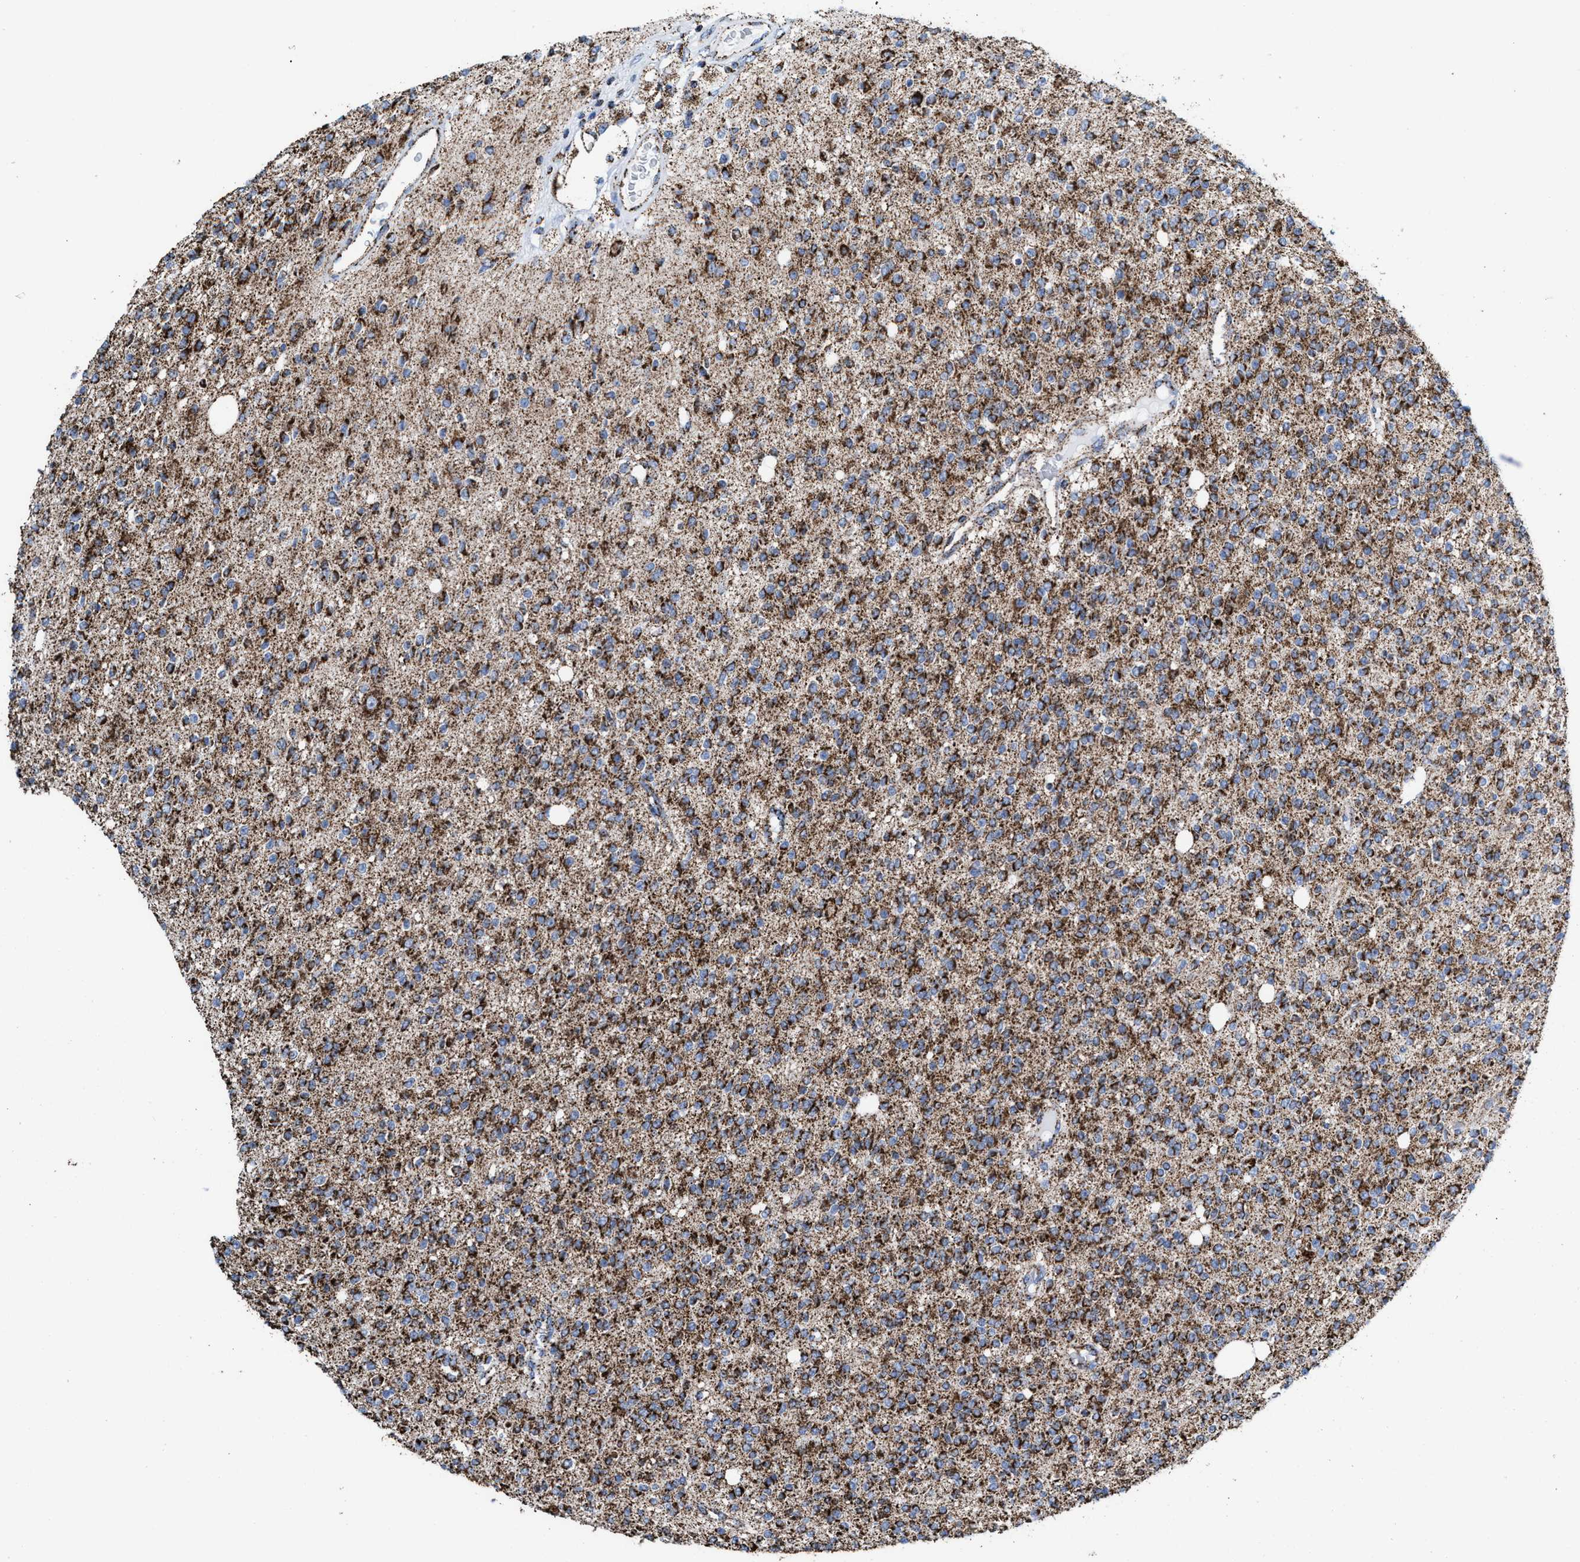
{"staining": {"intensity": "moderate", "quantity": ">75%", "location": "cytoplasmic/membranous"}, "tissue": "glioma", "cell_type": "Tumor cells", "image_type": "cancer", "snomed": [{"axis": "morphology", "description": "Glioma, malignant, High grade"}, {"axis": "topography", "description": "Brain"}], "caption": "An IHC photomicrograph of tumor tissue is shown. Protein staining in brown highlights moderate cytoplasmic/membranous positivity in malignant high-grade glioma within tumor cells.", "gene": "ECHS1", "patient": {"sex": "male", "age": 34}}